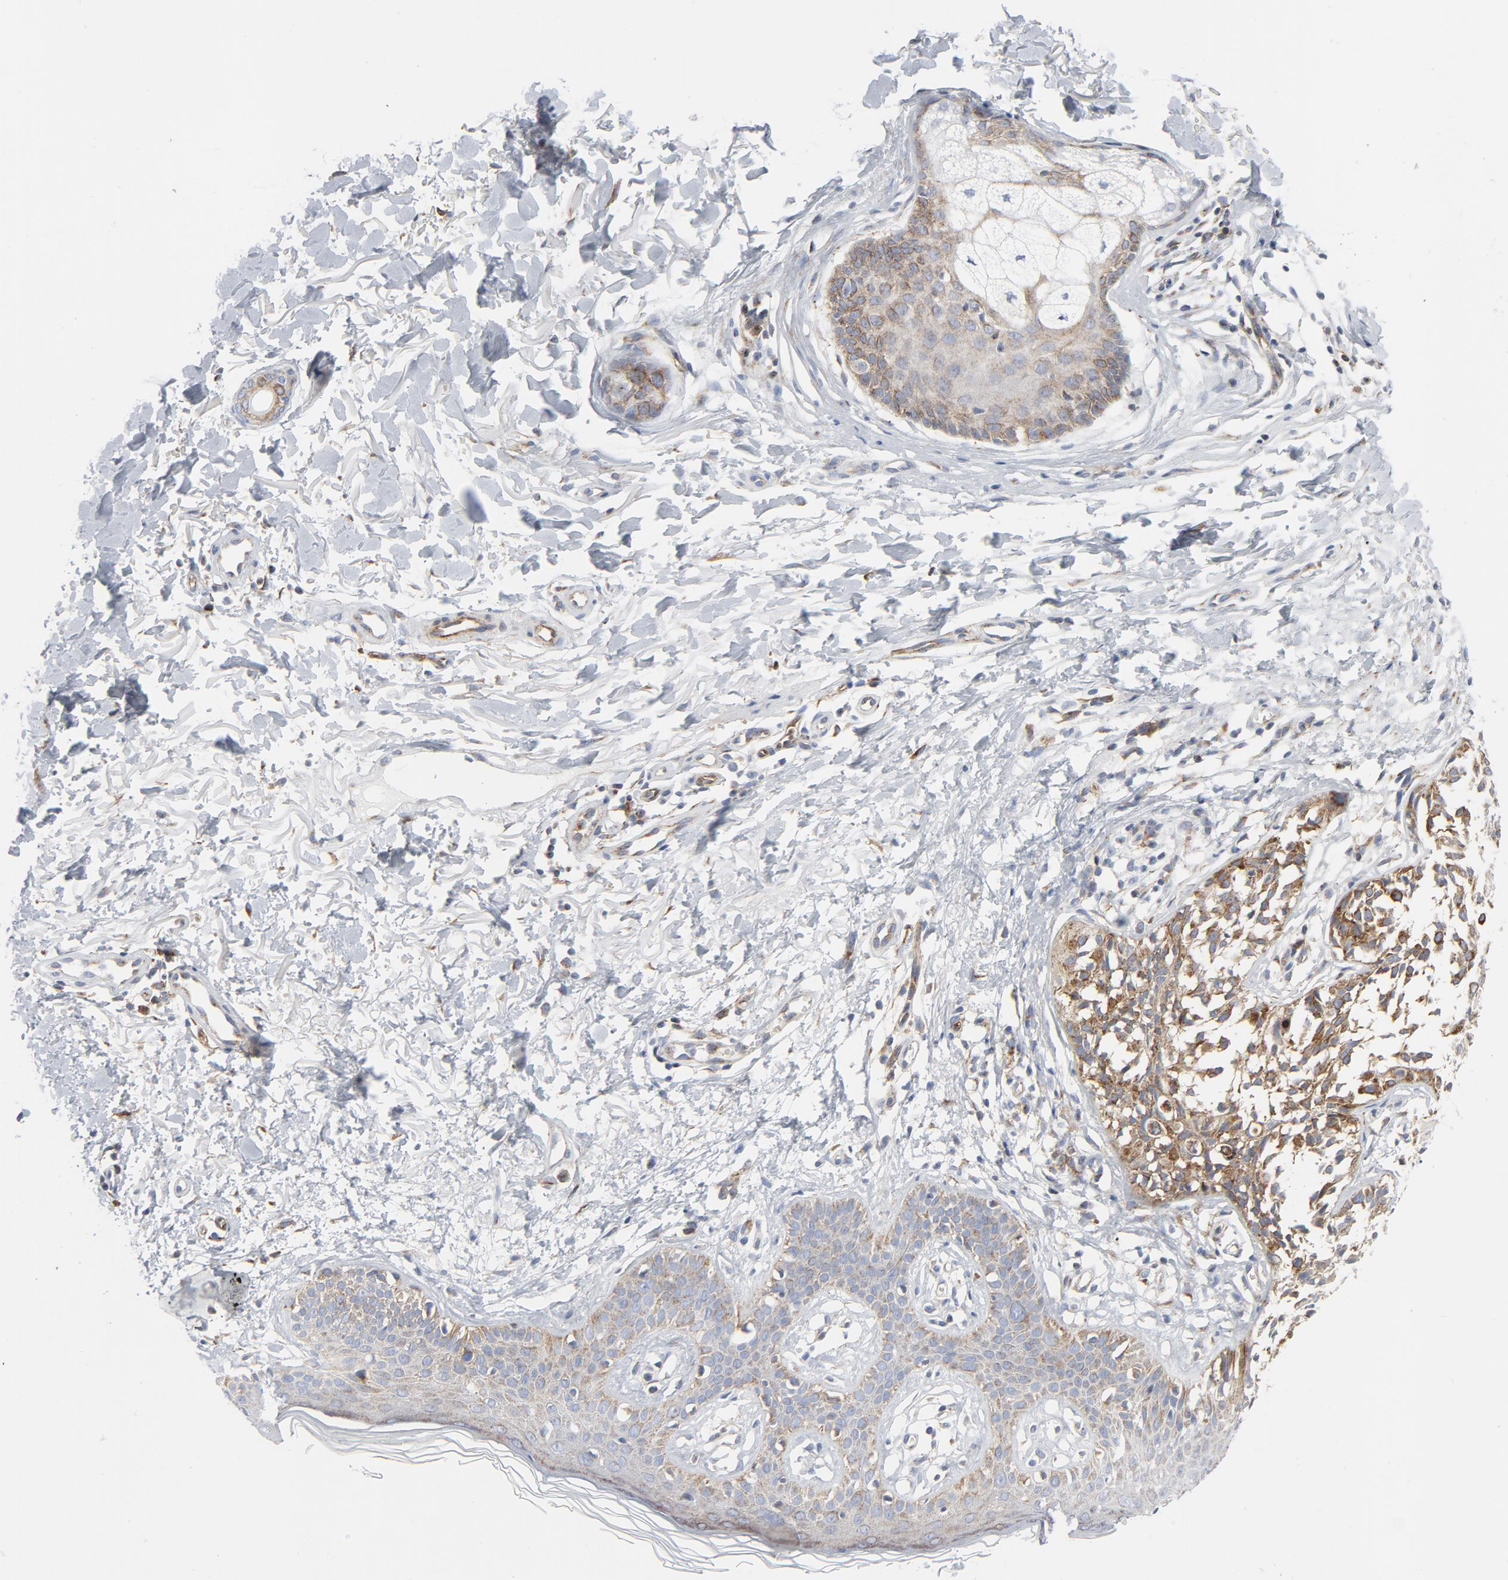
{"staining": {"intensity": "moderate", "quantity": ">75%", "location": "cytoplasmic/membranous"}, "tissue": "melanoma", "cell_type": "Tumor cells", "image_type": "cancer", "snomed": [{"axis": "morphology", "description": "Malignant melanoma, NOS"}, {"axis": "topography", "description": "Skin"}], "caption": "There is medium levels of moderate cytoplasmic/membranous expression in tumor cells of melanoma, as demonstrated by immunohistochemical staining (brown color).", "gene": "TUBB1", "patient": {"sex": "male", "age": 76}}